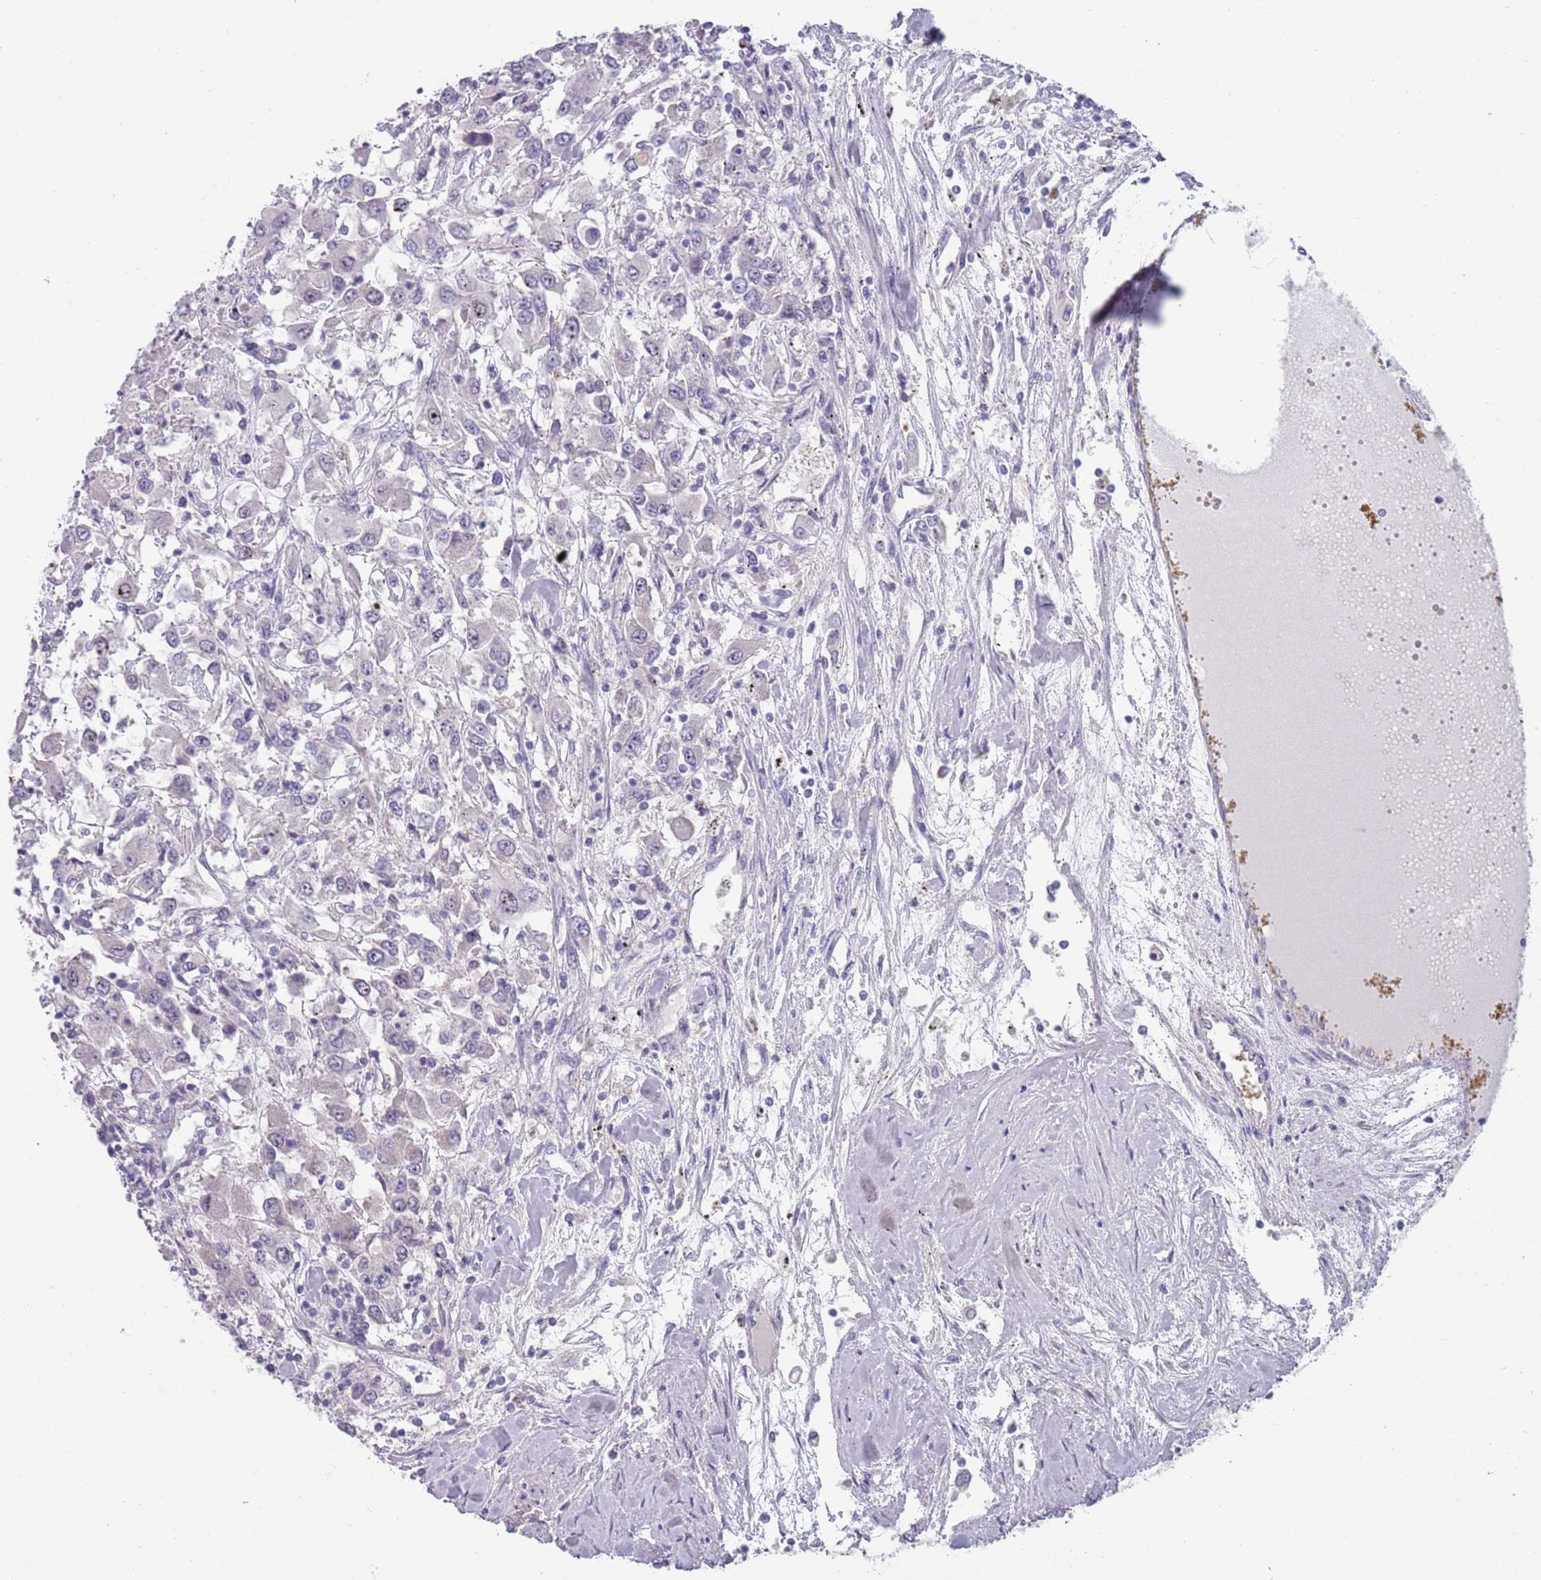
{"staining": {"intensity": "negative", "quantity": "none", "location": "none"}, "tissue": "renal cancer", "cell_type": "Tumor cells", "image_type": "cancer", "snomed": [{"axis": "morphology", "description": "Adenocarcinoma, NOS"}, {"axis": "topography", "description": "Kidney"}], "caption": "This is a micrograph of immunohistochemistry staining of renal adenocarcinoma, which shows no expression in tumor cells. (DAB (3,3'-diaminobenzidine) immunohistochemistry with hematoxylin counter stain).", "gene": "CLNS1A", "patient": {"sex": "female", "age": 67}}